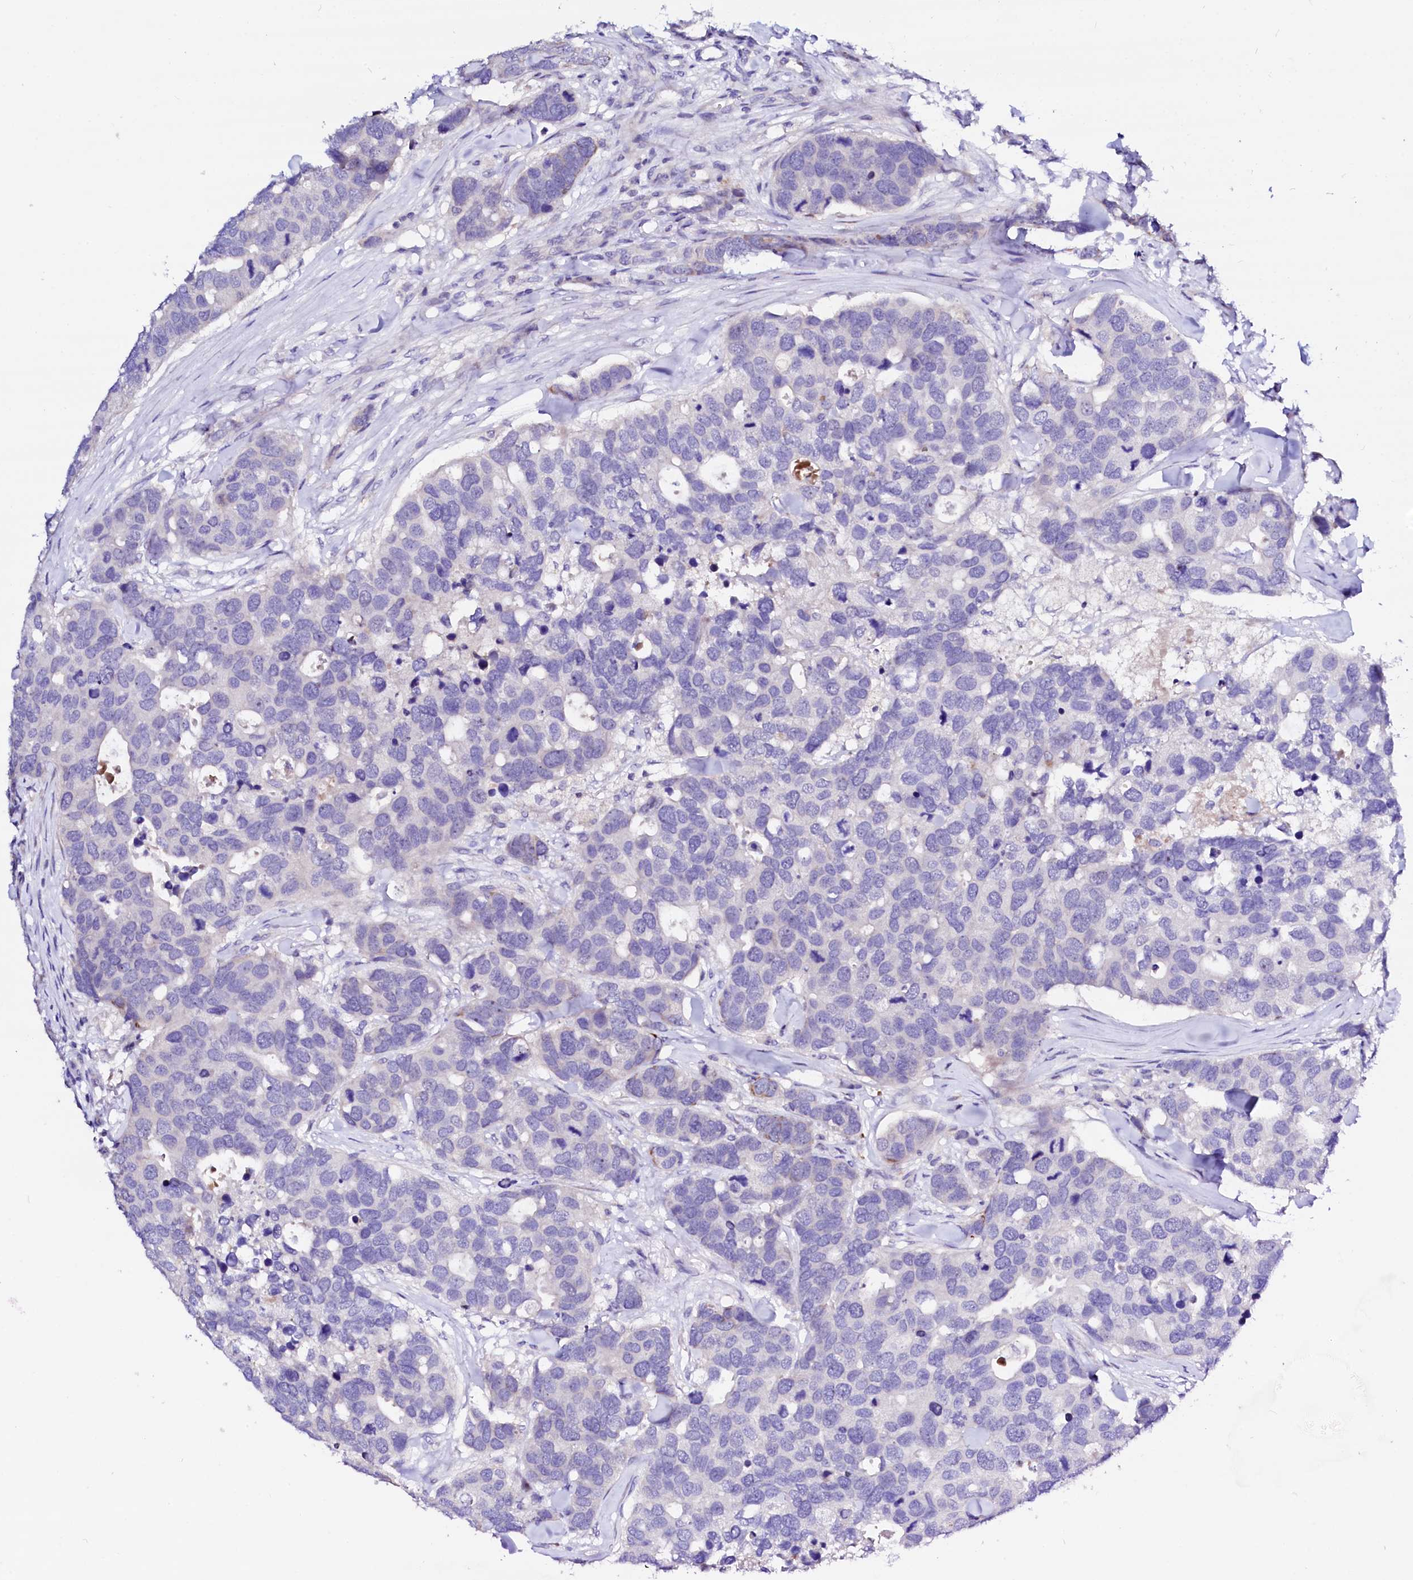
{"staining": {"intensity": "negative", "quantity": "none", "location": "none"}, "tissue": "breast cancer", "cell_type": "Tumor cells", "image_type": "cancer", "snomed": [{"axis": "morphology", "description": "Duct carcinoma"}, {"axis": "topography", "description": "Breast"}], "caption": "A high-resolution photomicrograph shows immunohistochemistry staining of breast cancer, which exhibits no significant positivity in tumor cells.", "gene": "BTBD16", "patient": {"sex": "female", "age": 83}}